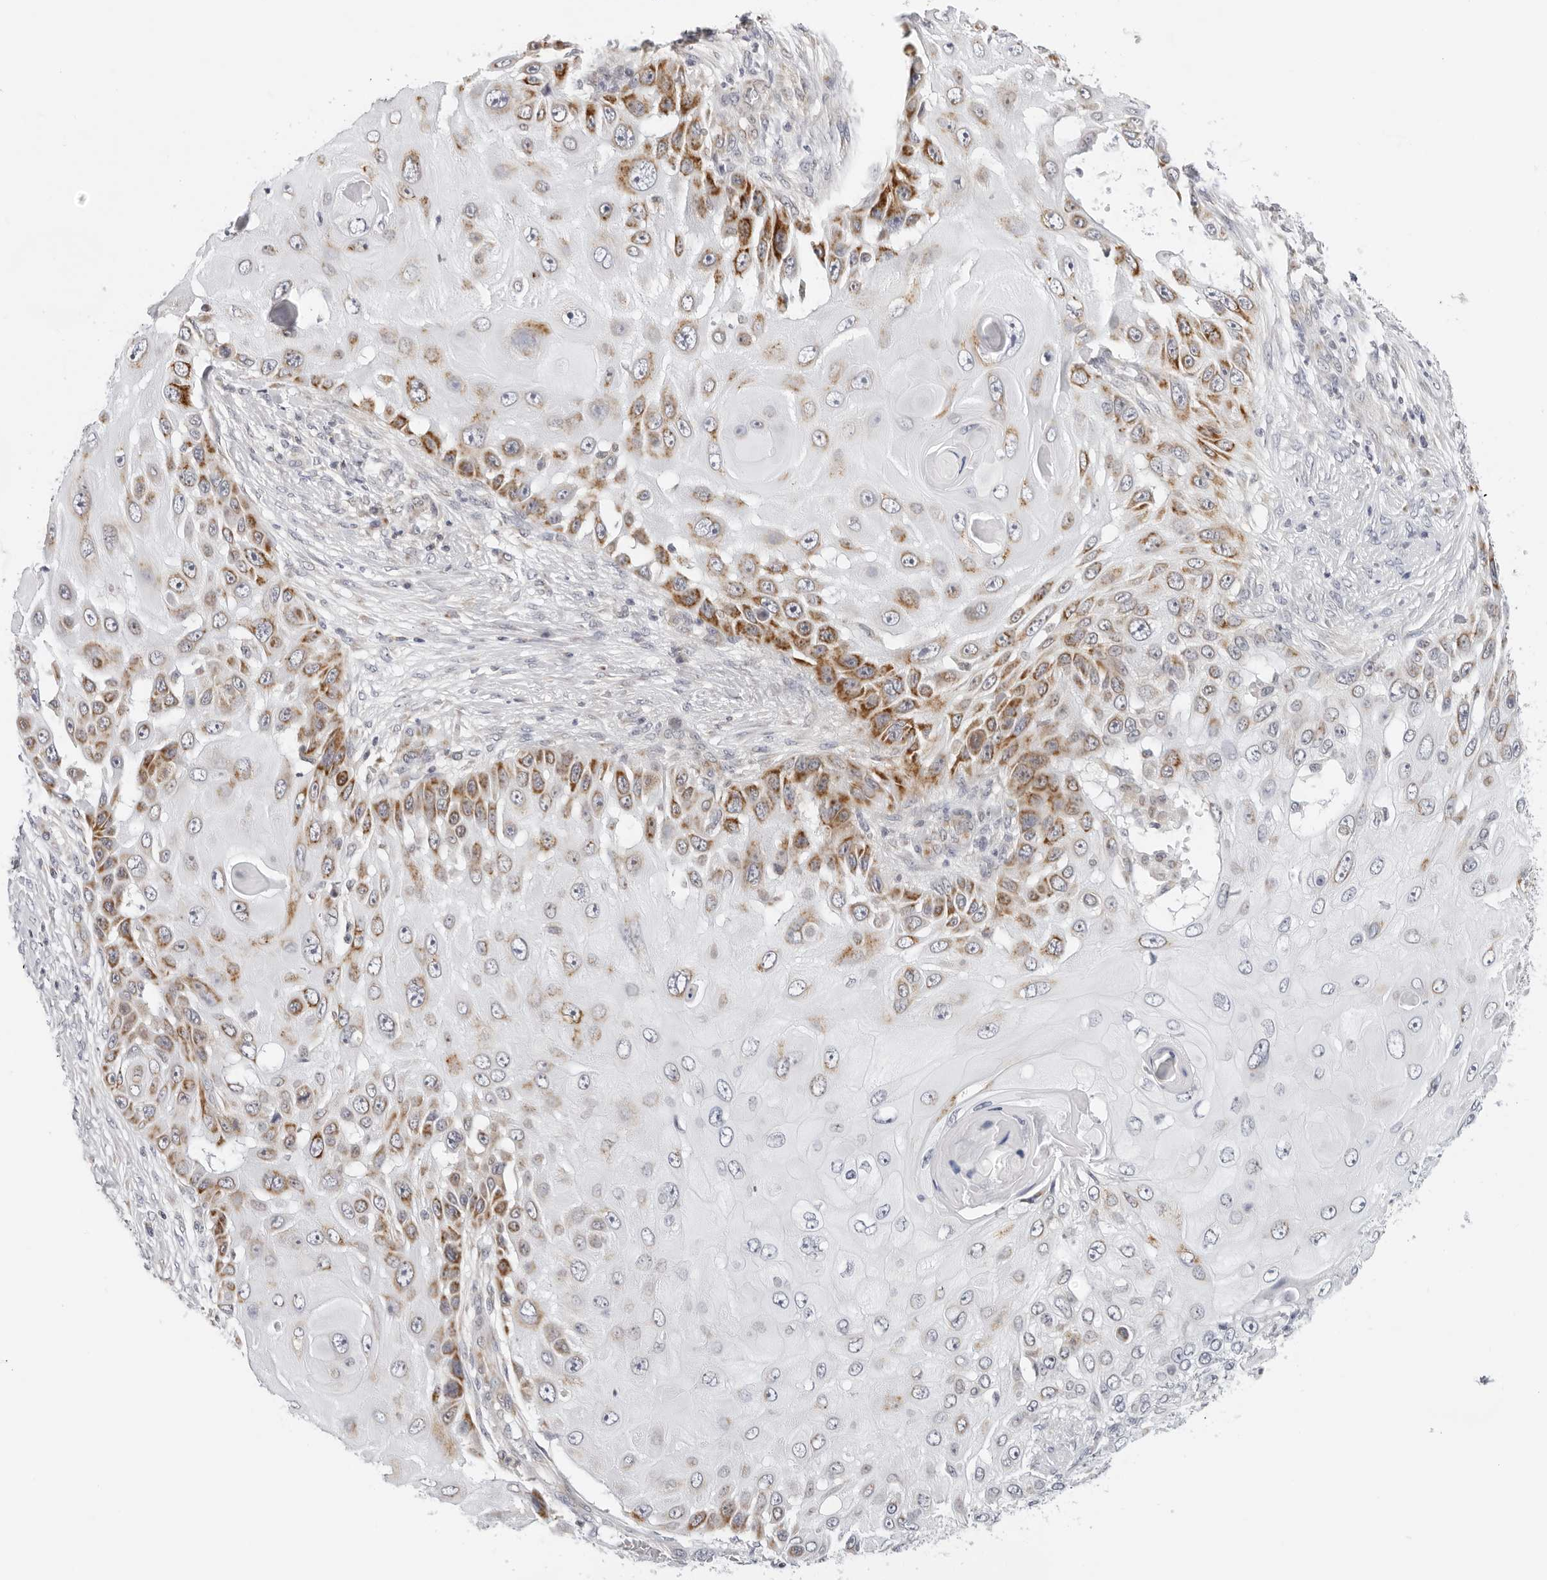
{"staining": {"intensity": "moderate", "quantity": "25%-75%", "location": "cytoplasmic/membranous"}, "tissue": "skin cancer", "cell_type": "Tumor cells", "image_type": "cancer", "snomed": [{"axis": "morphology", "description": "Squamous cell carcinoma, NOS"}, {"axis": "topography", "description": "Skin"}], "caption": "Protein positivity by immunohistochemistry (IHC) reveals moderate cytoplasmic/membranous positivity in approximately 25%-75% of tumor cells in squamous cell carcinoma (skin).", "gene": "CIART", "patient": {"sex": "female", "age": 44}}